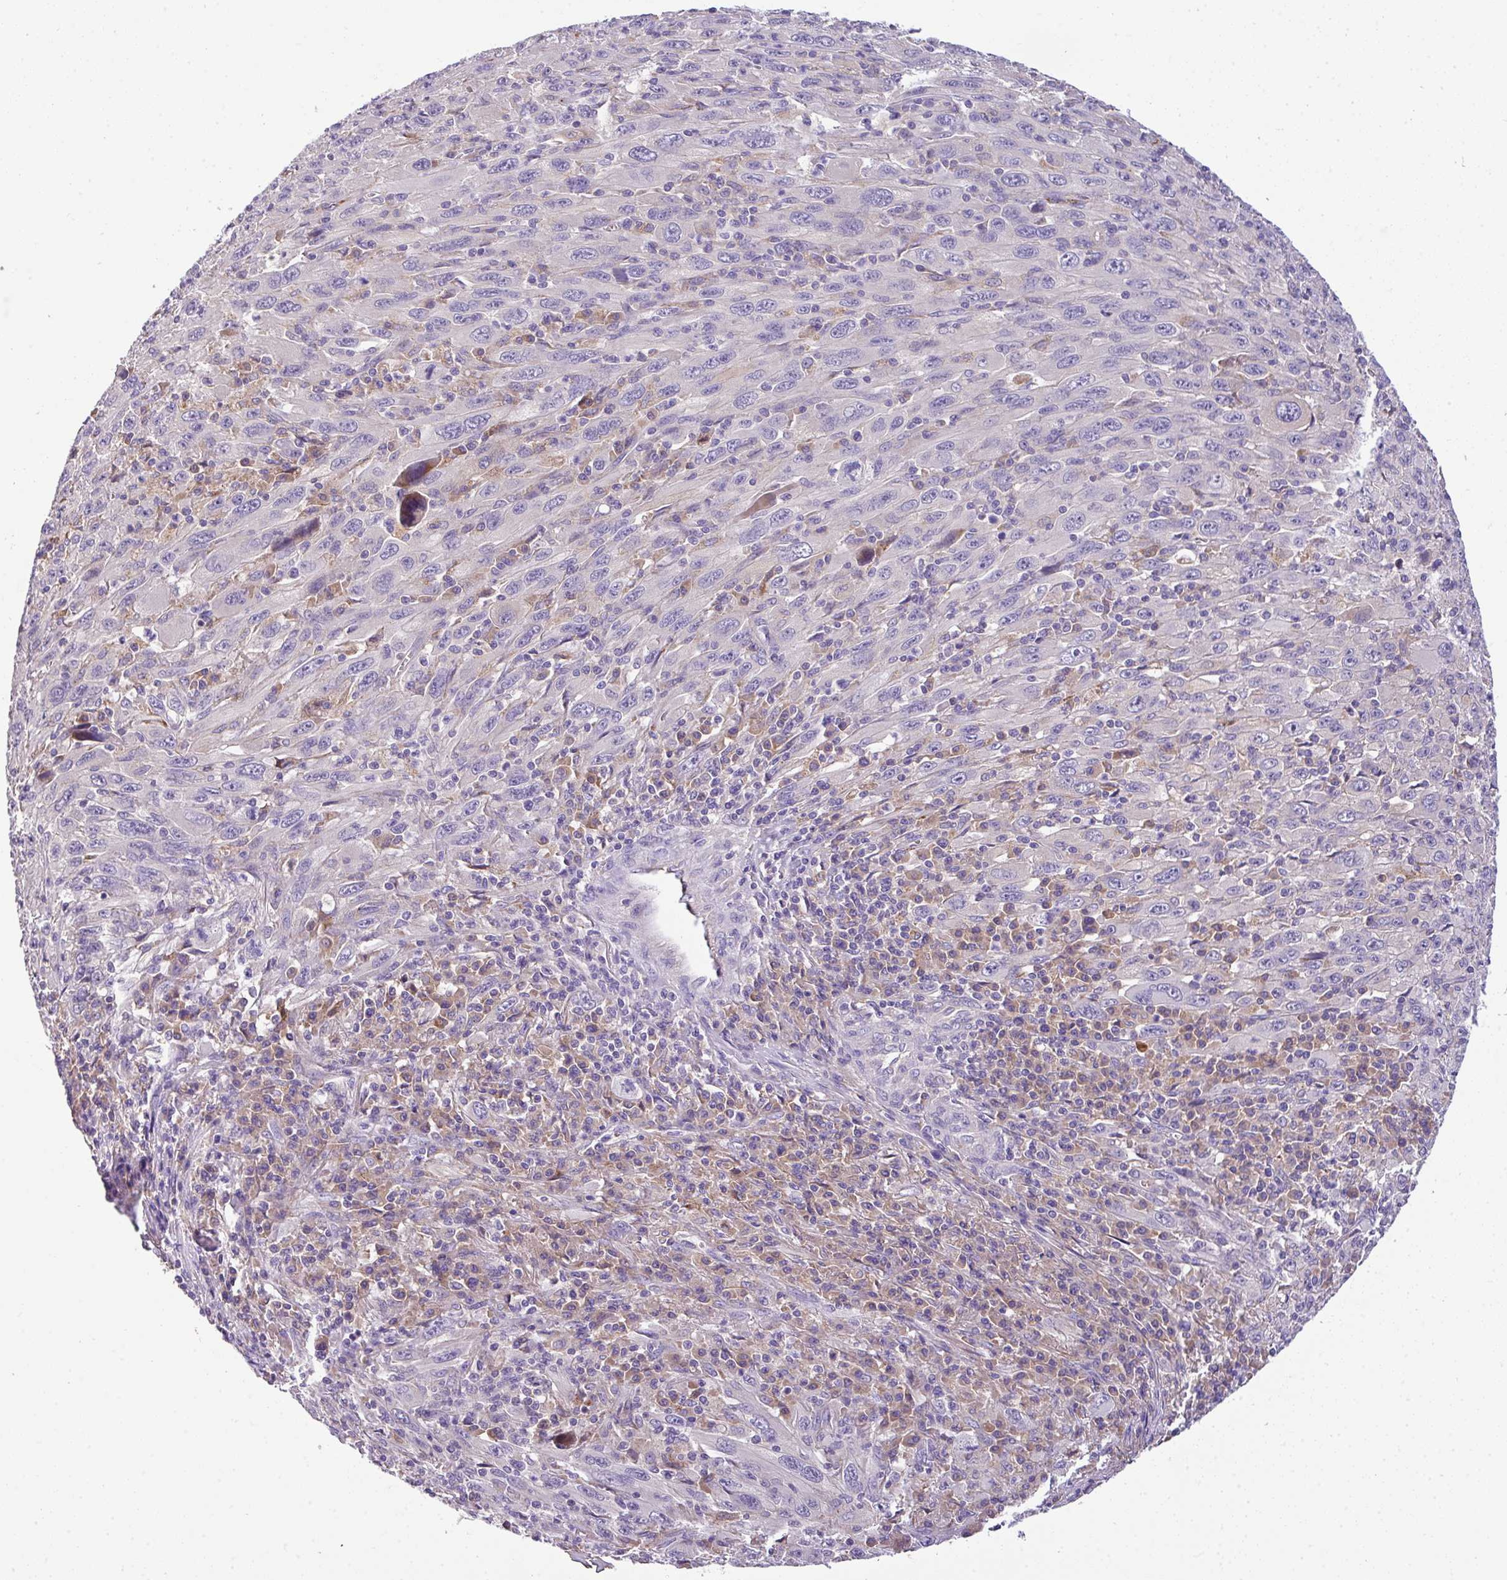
{"staining": {"intensity": "negative", "quantity": "none", "location": "none"}, "tissue": "melanoma", "cell_type": "Tumor cells", "image_type": "cancer", "snomed": [{"axis": "morphology", "description": "Malignant melanoma, Metastatic site"}, {"axis": "topography", "description": "Skin"}], "caption": "Immunohistochemical staining of human melanoma reveals no significant expression in tumor cells. Nuclei are stained in blue.", "gene": "ANXA2R", "patient": {"sex": "female", "age": 56}}